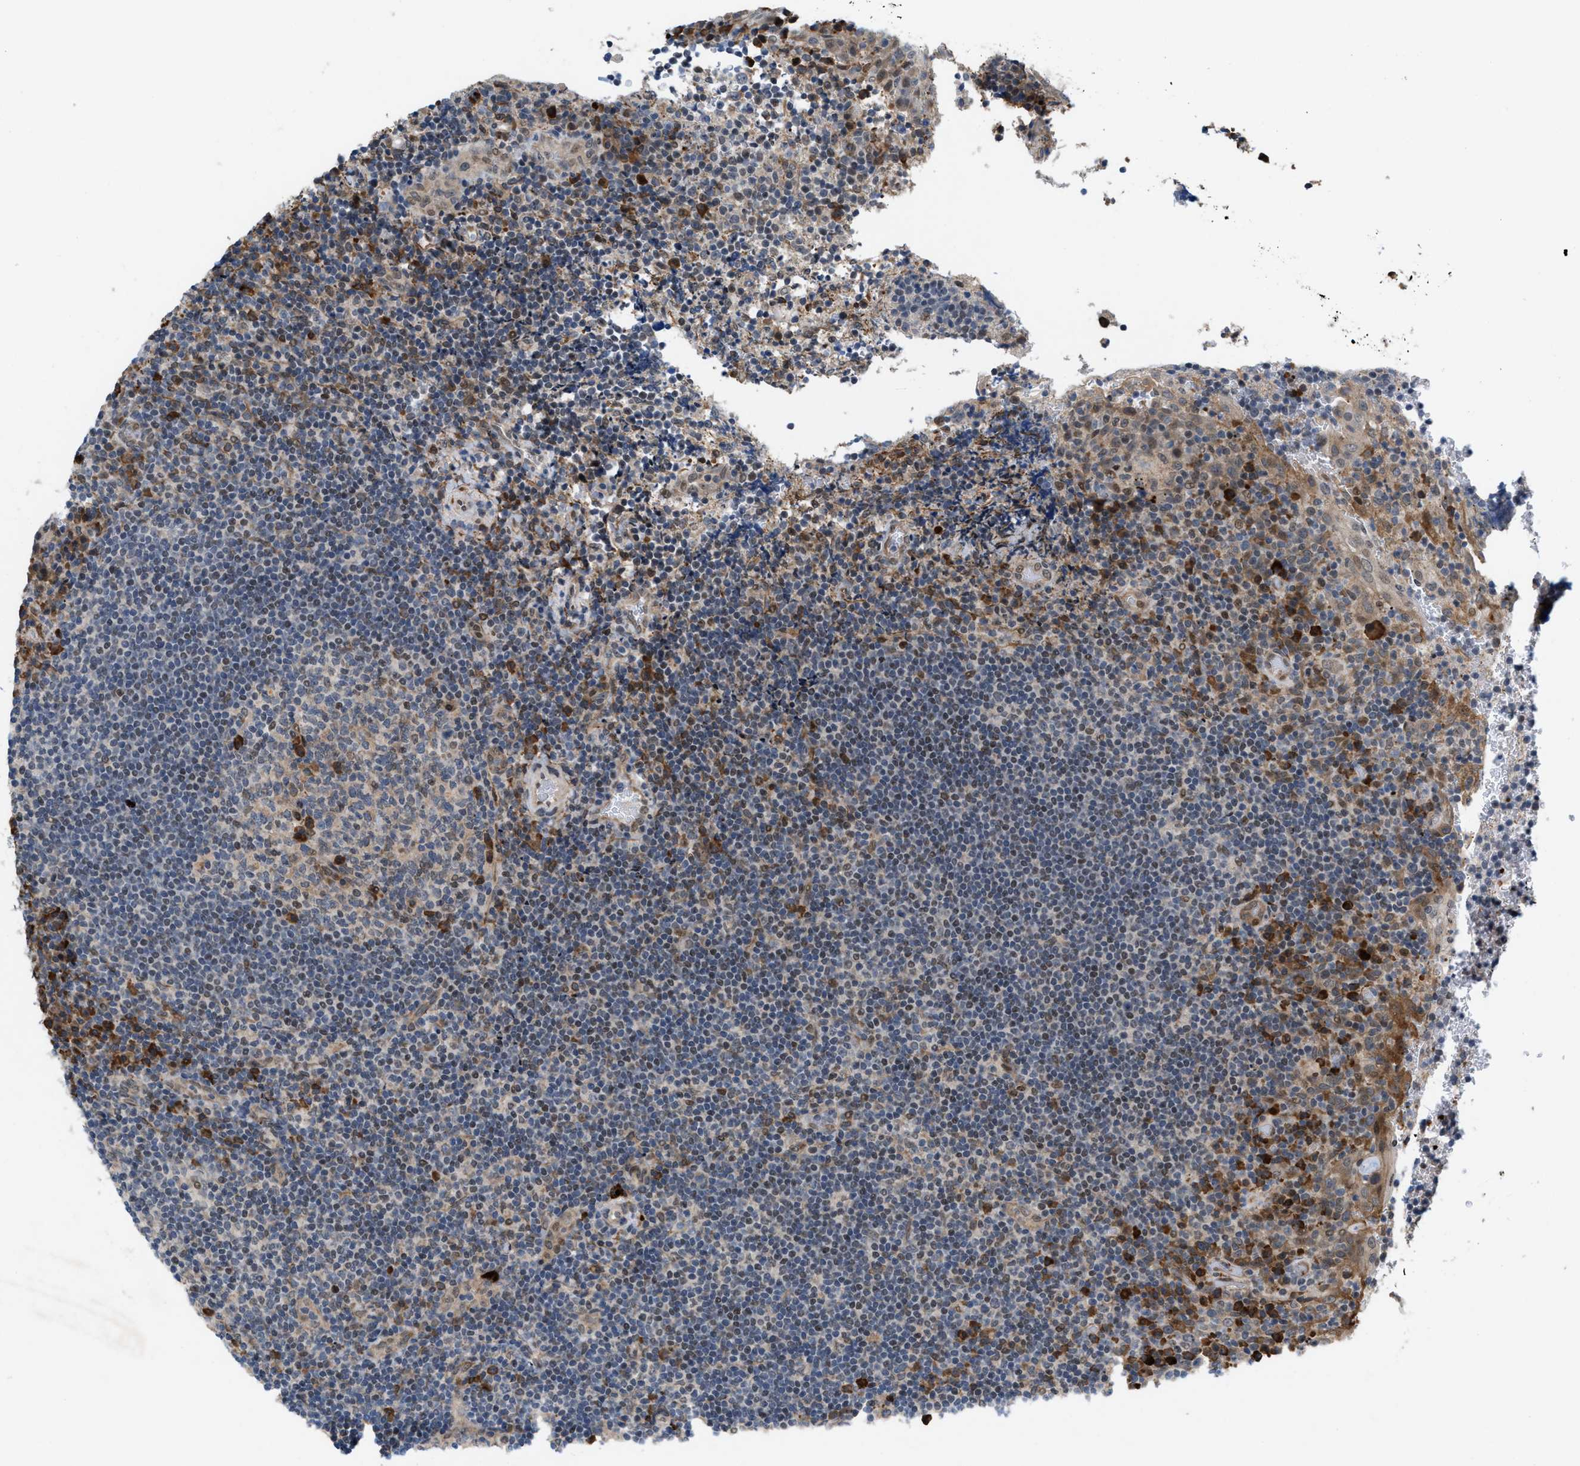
{"staining": {"intensity": "weak", "quantity": "25%-75%", "location": "cytoplasmic/membranous"}, "tissue": "lymphoma", "cell_type": "Tumor cells", "image_type": "cancer", "snomed": [{"axis": "morphology", "description": "Malignant lymphoma, non-Hodgkin's type, High grade"}, {"axis": "topography", "description": "Tonsil"}], "caption": "A brown stain highlights weak cytoplasmic/membranous positivity of a protein in malignant lymphoma, non-Hodgkin's type (high-grade) tumor cells.", "gene": "MFSD6", "patient": {"sex": "female", "age": 36}}